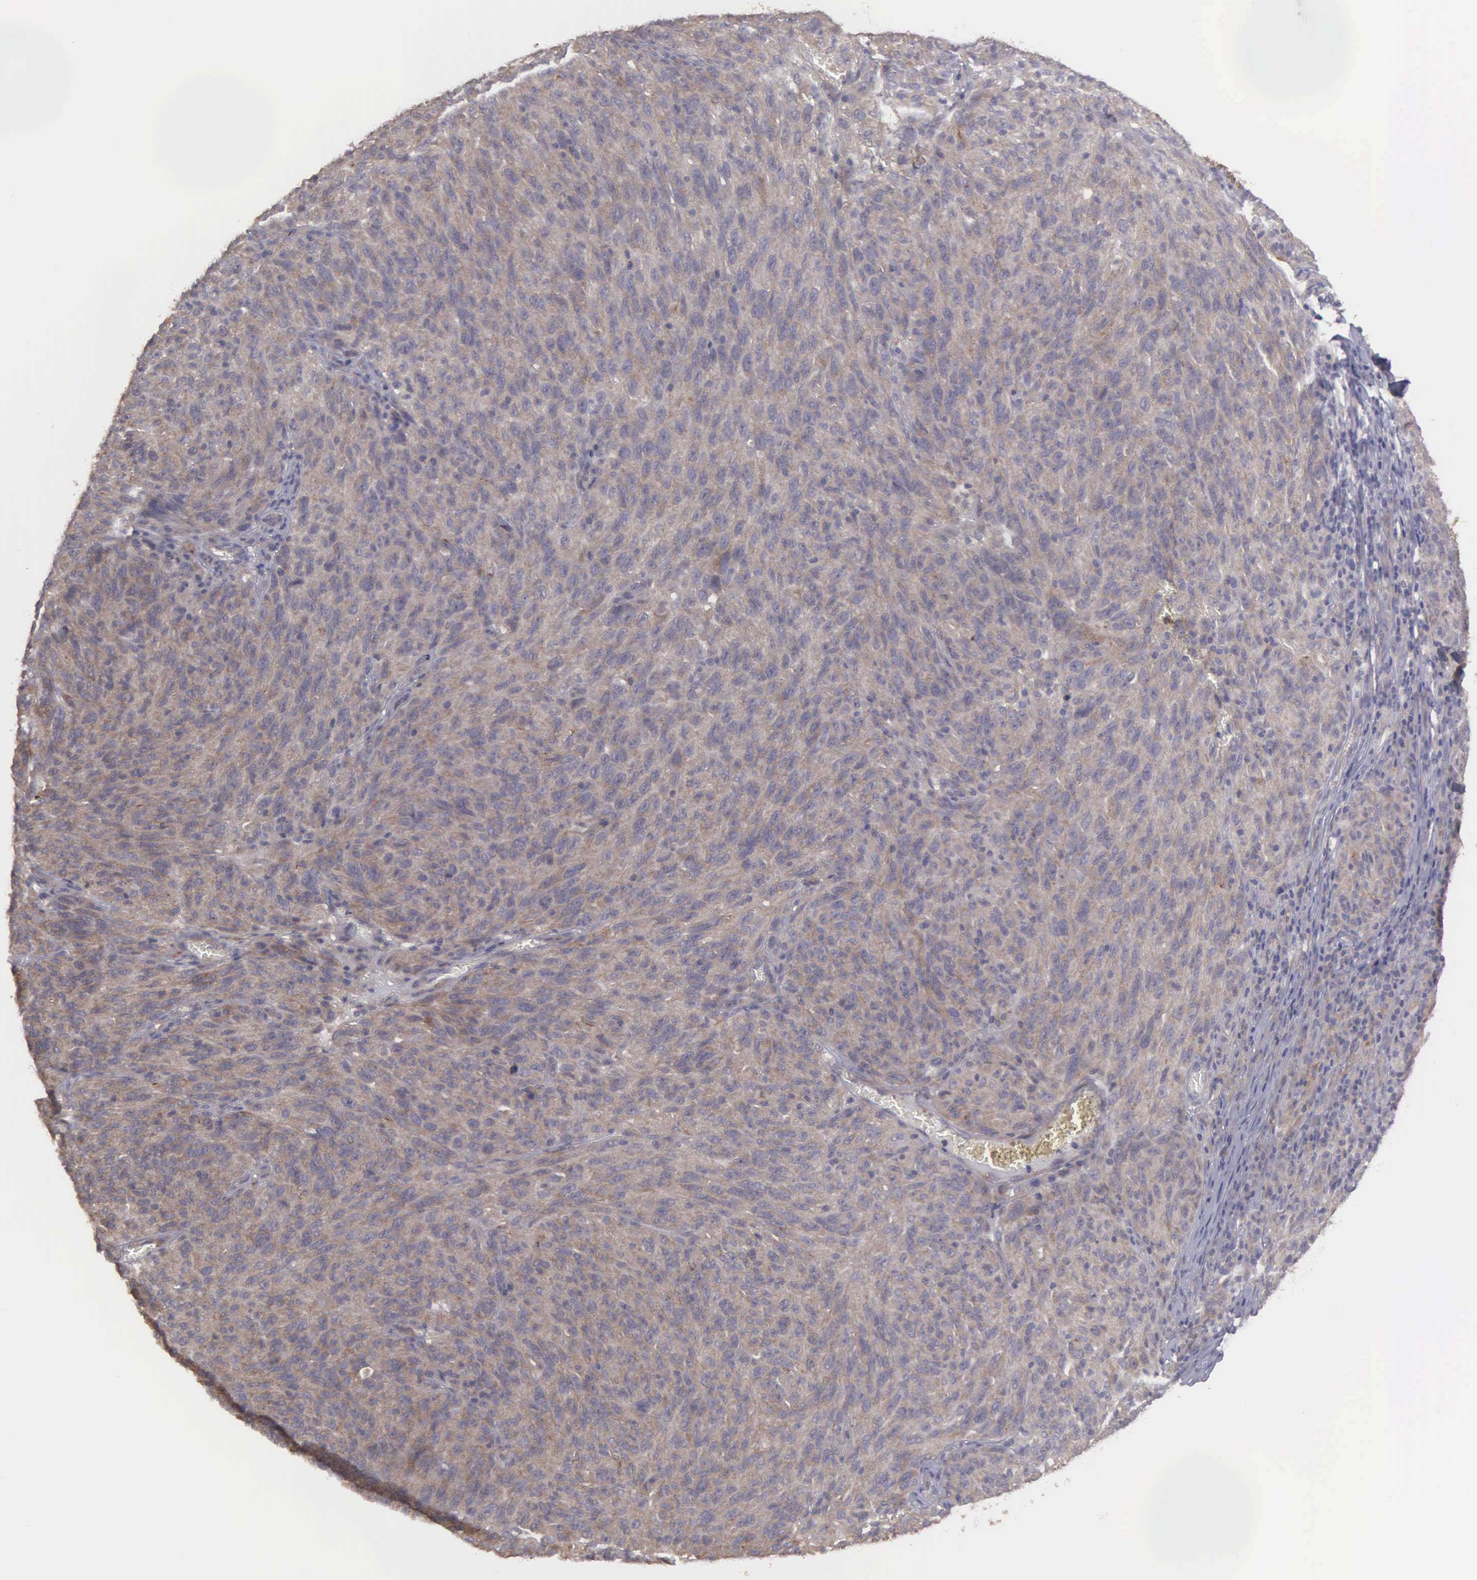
{"staining": {"intensity": "weak", "quantity": ">75%", "location": "cytoplasmic/membranous"}, "tissue": "melanoma", "cell_type": "Tumor cells", "image_type": "cancer", "snomed": [{"axis": "morphology", "description": "Malignant melanoma, NOS"}, {"axis": "topography", "description": "Skin"}], "caption": "A high-resolution image shows immunohistochemistry staining of melanoma, which displays weak cytoplasmic/membranous expression in about >75% of tumor cells.", "gene": "RTL10", "patient": {"sex": "male", "age": 76}}